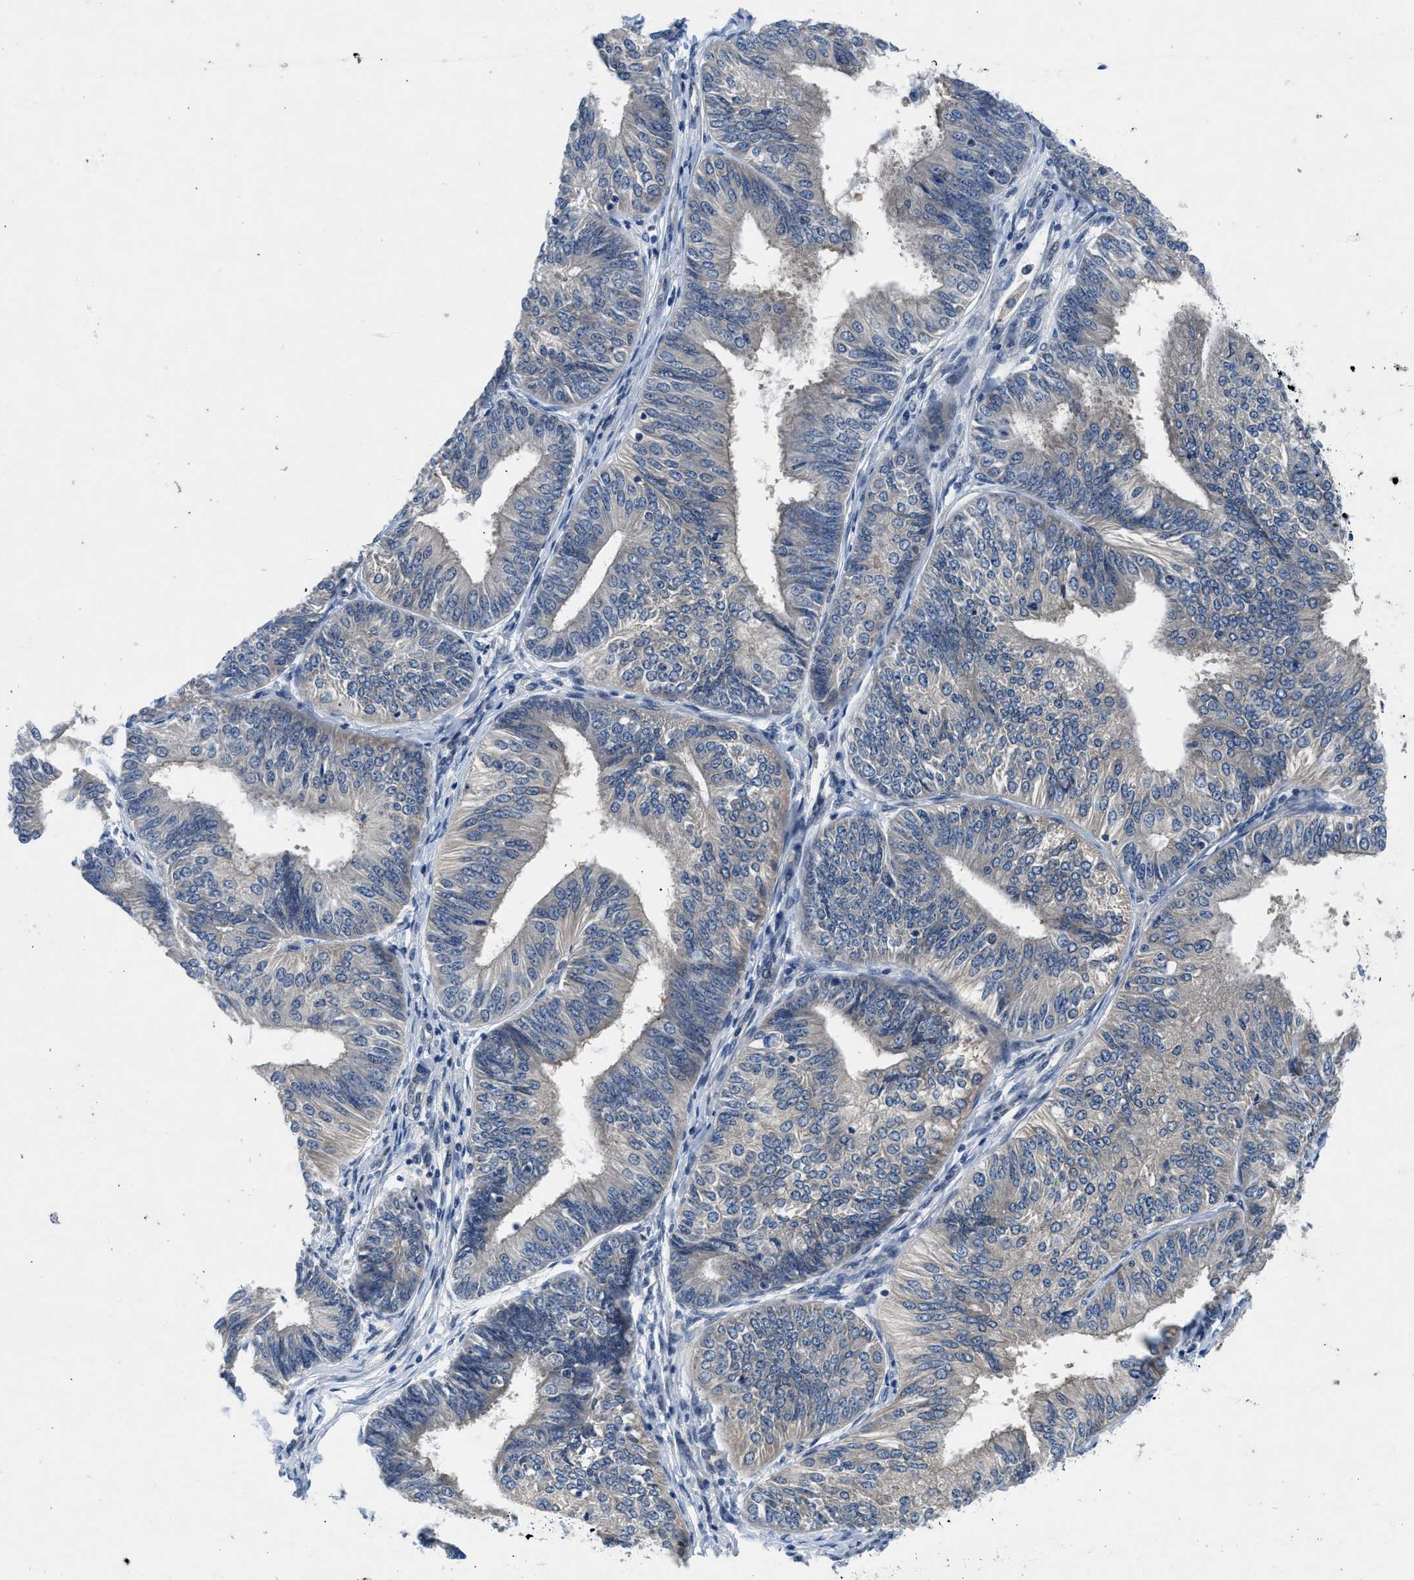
{"staining": {"intensity": "negative", "quantity": "none", "location": "none"}, "tissue": "endometrial cancer", "cell_type": "Tumor cells", "image_type": "cancer", "snomed": [{"axis": "morphology", "description": "Adenocarcinoma, NOS"}, {"axis": "topography", "description": "Endometrium"}], "caption": "The immunohistochemistry (IHC) image has no significant staining in tumor cells of endometrial cancer tissue. Nuclei are stained in blue.", "gene": "COPS2", "patient": {"sex": "female", "age": 58}}